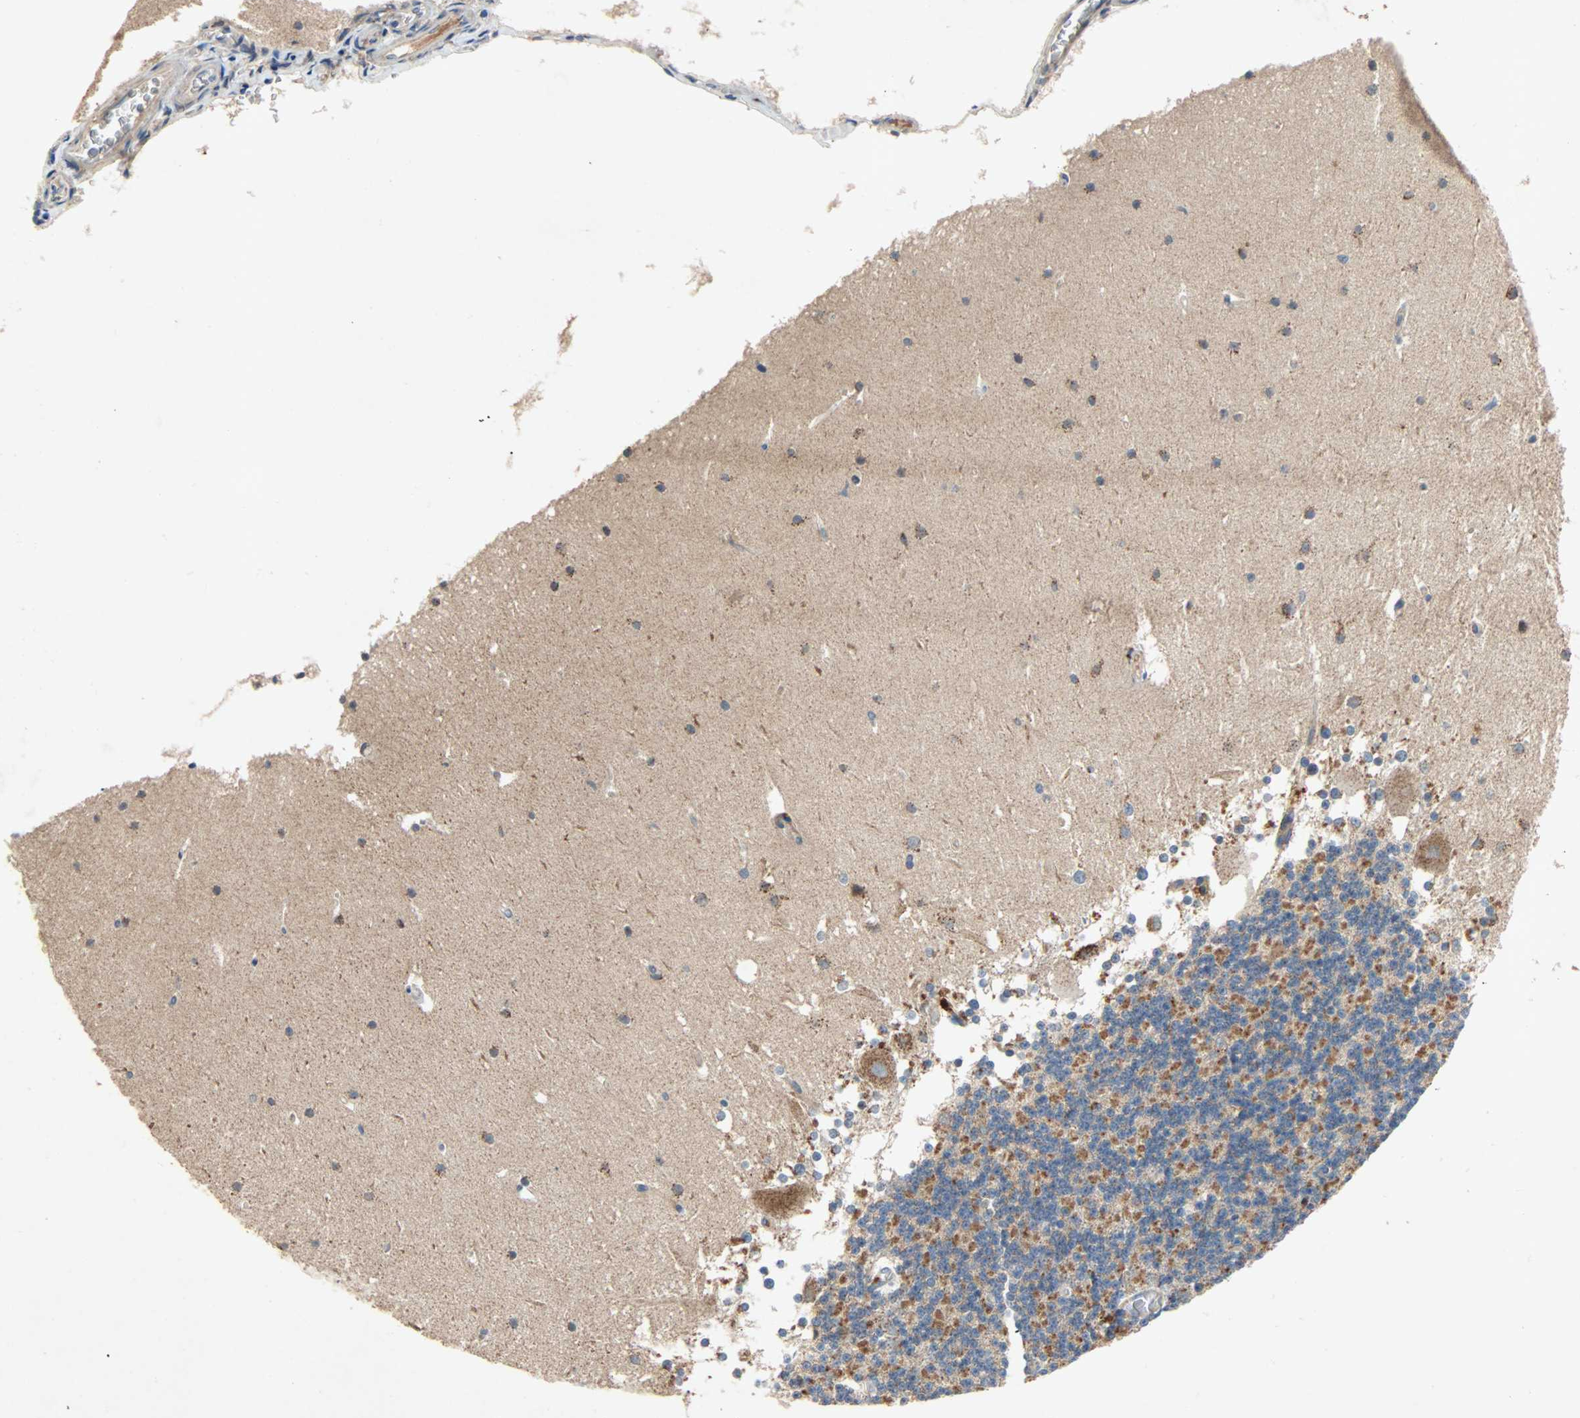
{"staining": {"intensity": "moderate", "quantity": "25%-75%", "location": "cytoplasmic/membranous"}, "tissue": "cerebellum", "cell_type": "Cells in granular layer", "image_type": "normal", "snomed": [{"axis": "morphology", "description": "Normal tissue, NOS"}, {"axis": "topography", "description": "Cerebellum"}], "caption": "The photomicrograph displays staining of benign cerebellum, revealing moderate cytoplasmic/membranous protein positivity (brown color) within cells in granular layer.", "gene": "XYLT1", "patient": {"sex": "female", "age": 19}}